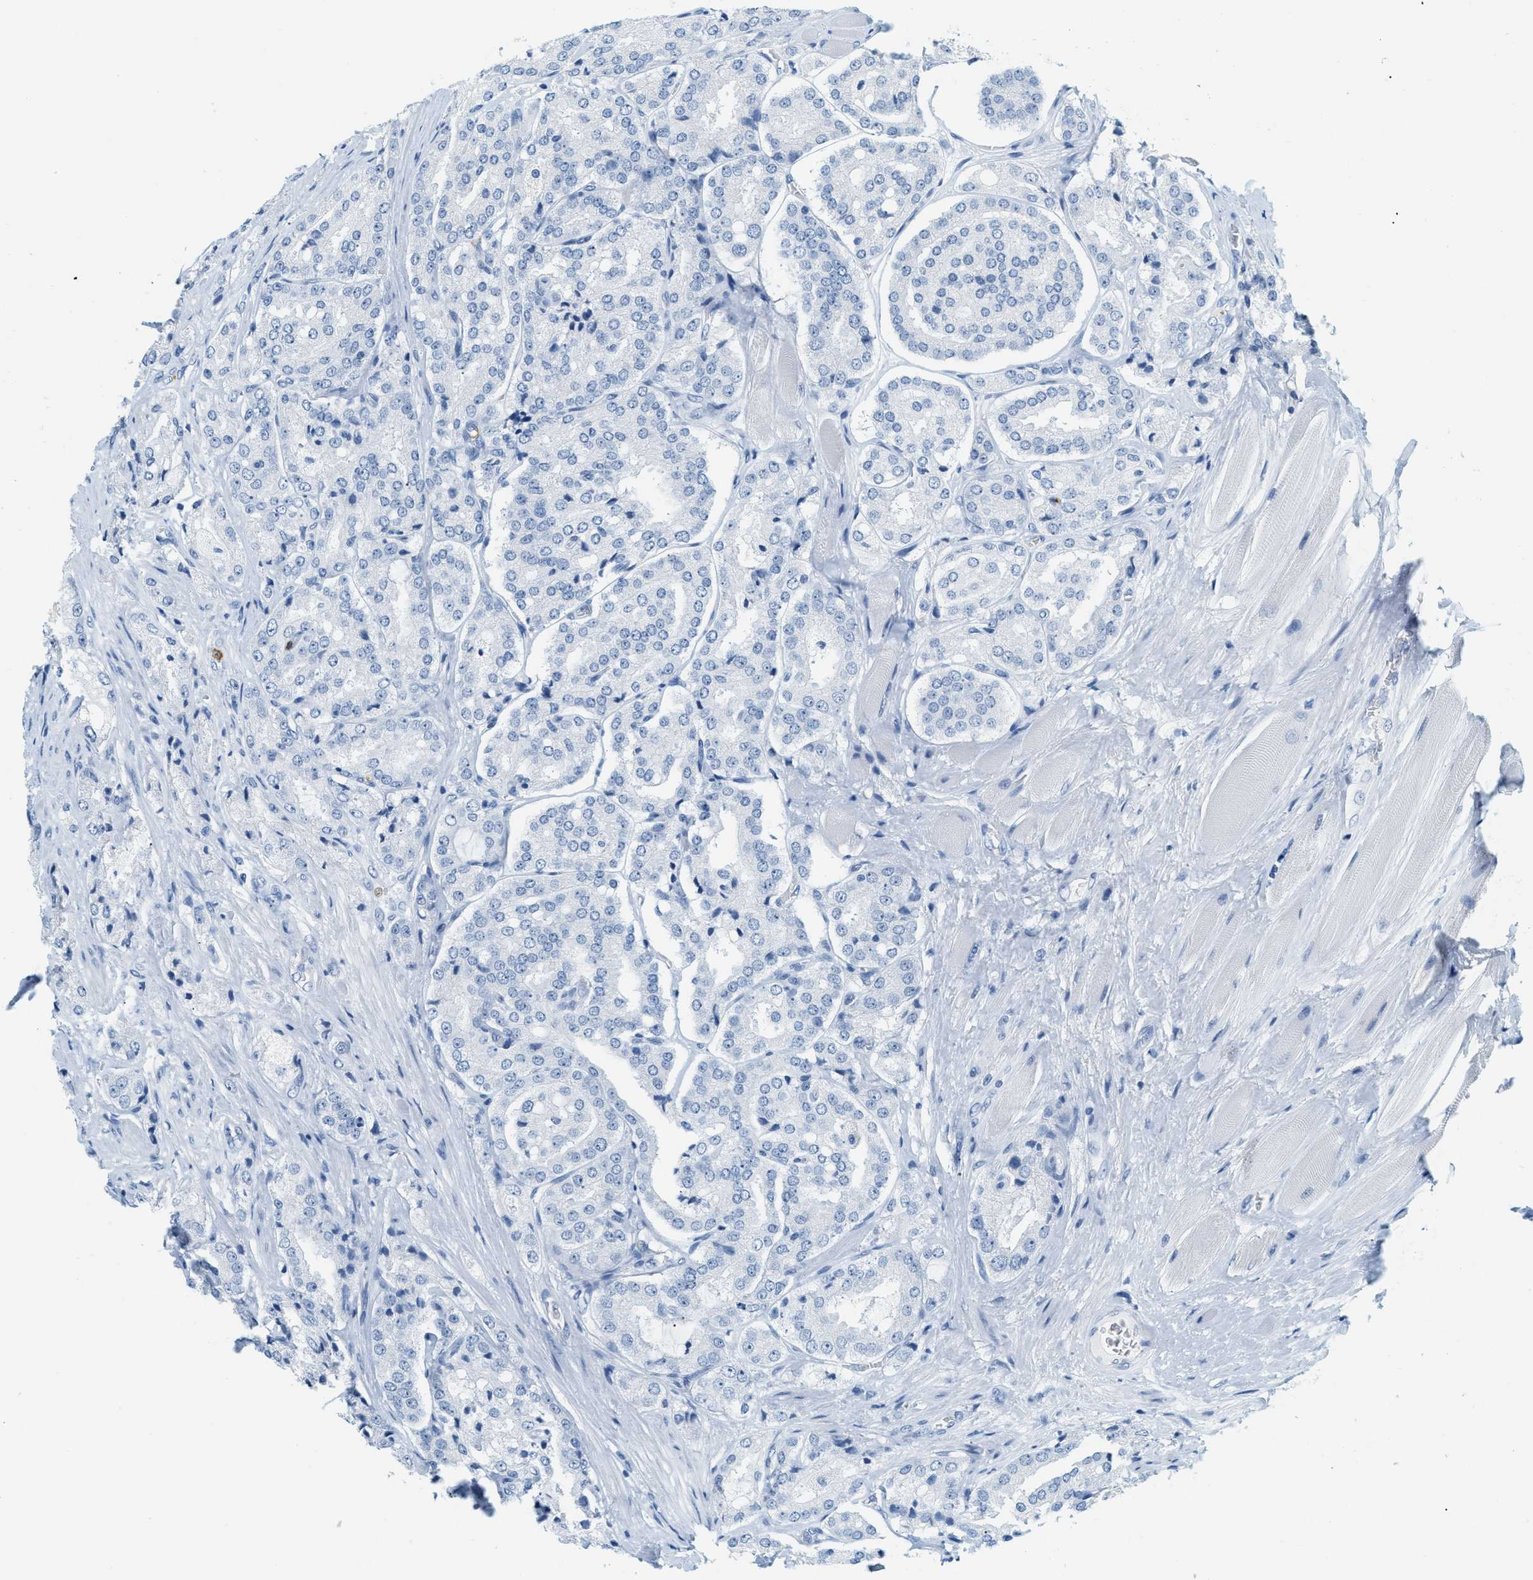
{"staining": {"intensity": "negative", "quantity": "none", "location": "none"}, "tissue": "prostate cancer", "cell_type": "Tumor cells", "image_type": "cancer", "snomed": [{"axis": "morphology", "description": "Adenocarcinoma, High grade"}, {"axis": "topography", "description": "Prostate"}], "caption": "Immunohistochemistry histopathology image of neoplastic tissue: human prostate cancer stained with DAB exhibits no significant protein expression in tumor cells.", "gene": "LCN2", "patient": {"sex": "male", "age": 65}}